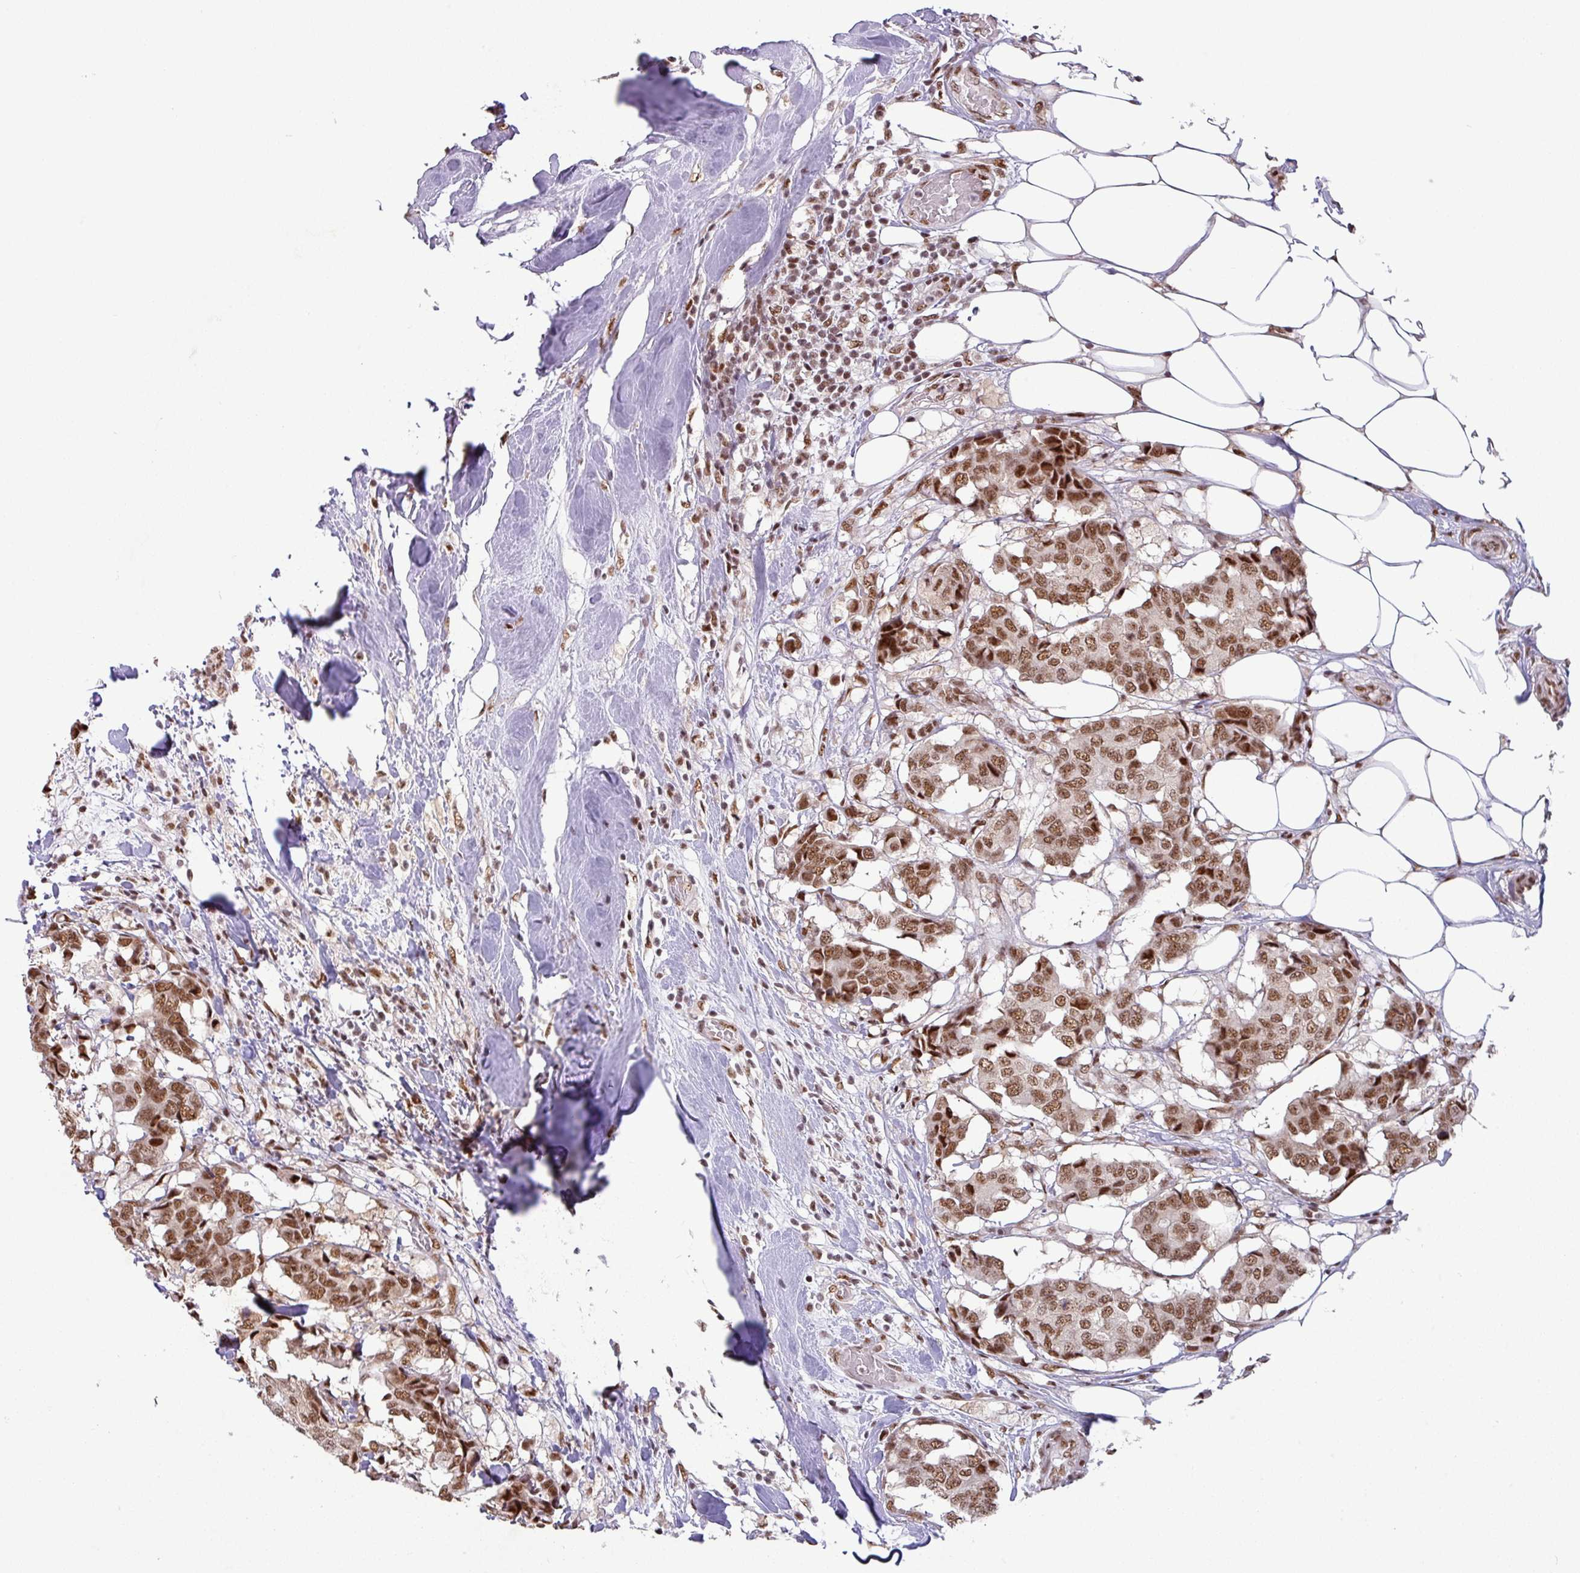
{"staining": {"intensity": "moderate", "quantity": ">75%", "location": "nuclear"}, "tissue": "breast cancer", "cell_type": "Tumor cells", "image_type": "cancer", "snomed": [{"axis": "morphology", "description": "Duct carcinoma"}, {"axis": "topography", "description": "Breast"}], "caption": "Tumor cells reveal medium levels of moderate nuclear expression in approximately >75% of cells in breast cancer. Using DAB (3,3'-diaminobenzidine) (brown) and hematoxylin (blue) stains, captured at high magnification using brightfield microscopy.", "gene": "SRSF2", "patient": {"sex": "female", "age": 75}}